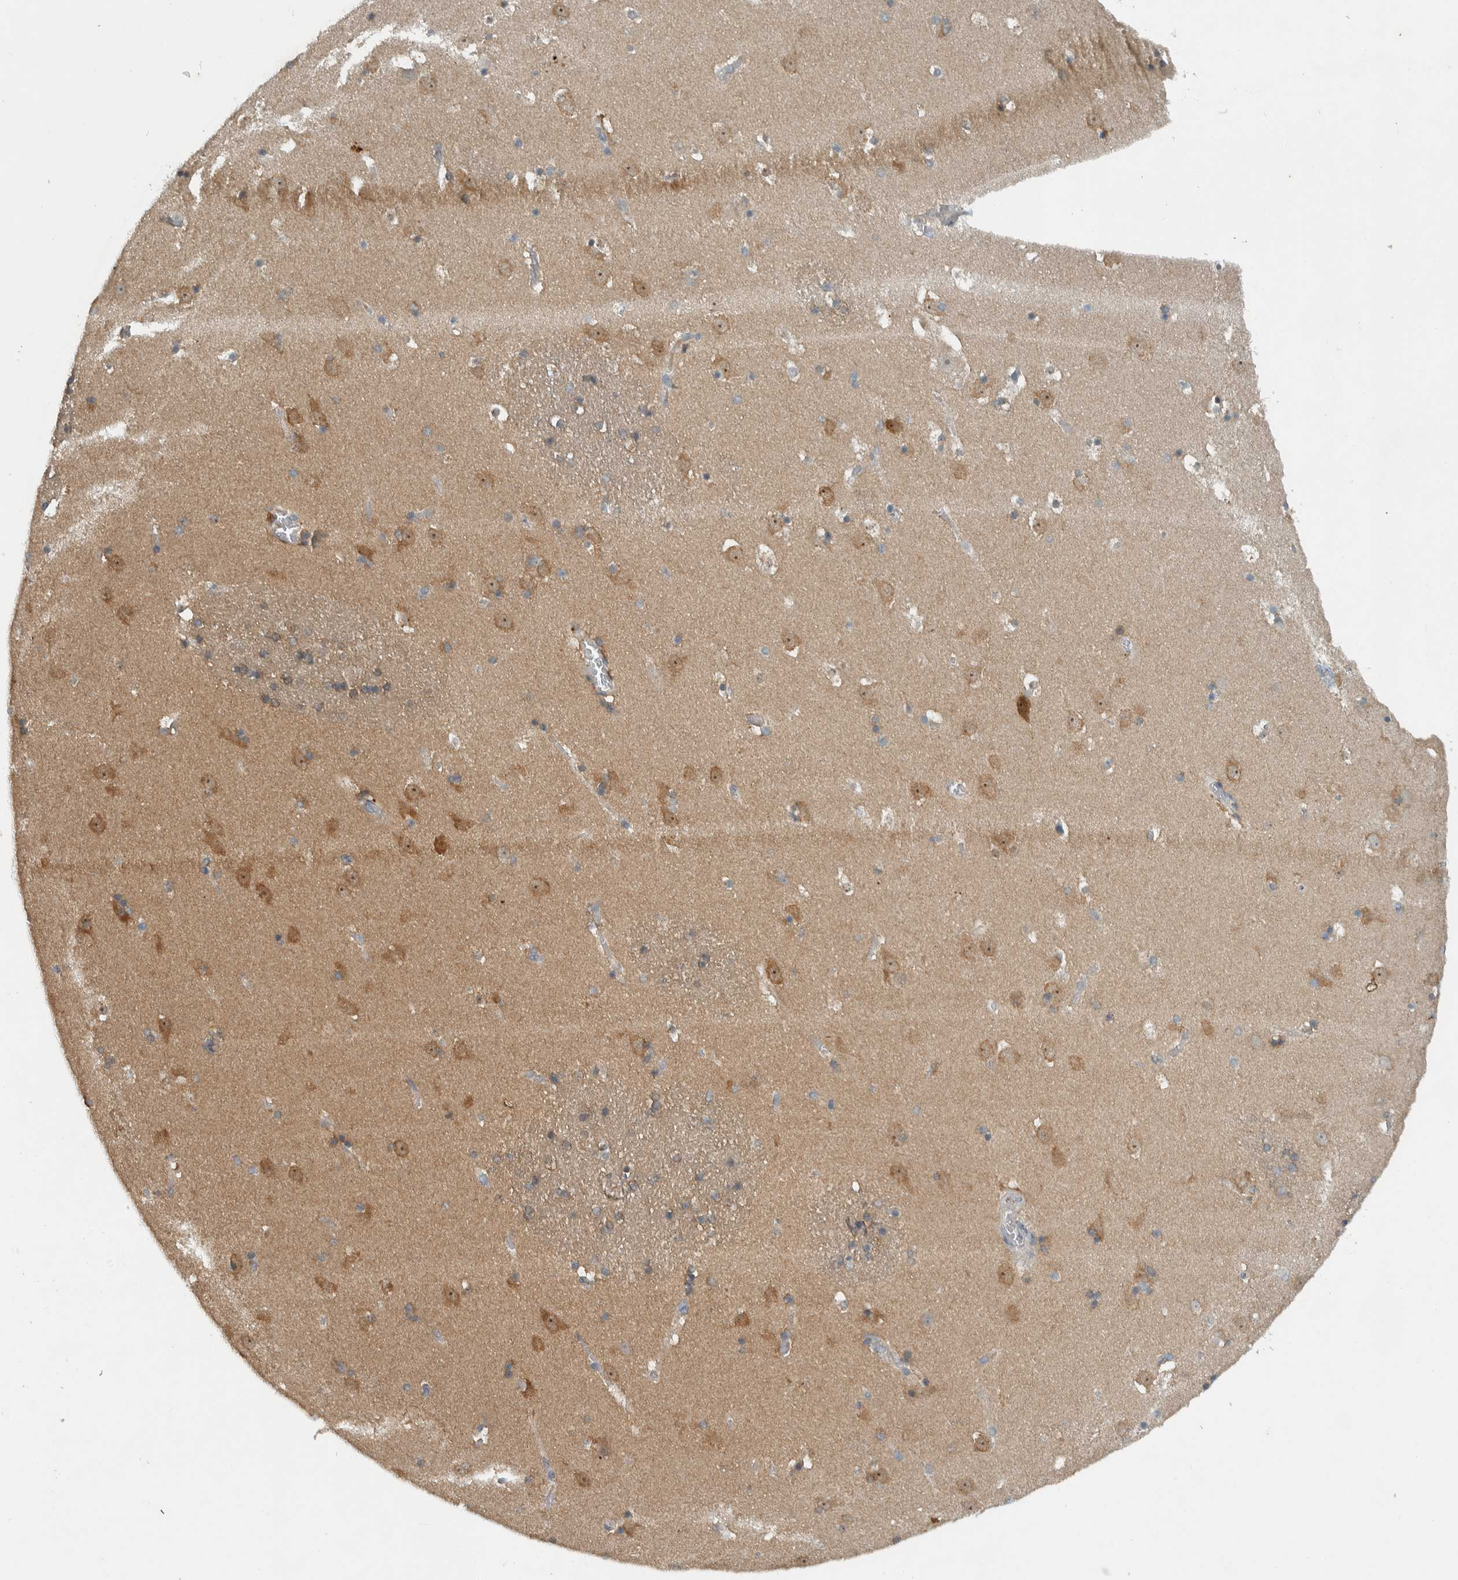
{"staining": {"intensity": "moderate", "quantity": "25%-75%", "location": "cytoplasmic/membranous"}, "tissue": "caudate", "cell_type": "Glial cells", "image_type": "normal", "snomed": [{"axis": "morphology", "description": "Normal tissue, NOS"}, {"axis": "topography", "description": "Lateral ventricle wall"}], "caption": "High-power microscopy captured an immunohistochemistry photomicrograph of normal caudate, revealing moderate cytoplasmic/membranous expression in approximately 25%-75% of glial cells.", "gene": "CLCN2", "patient": {"sex": "male", "age": 45}}